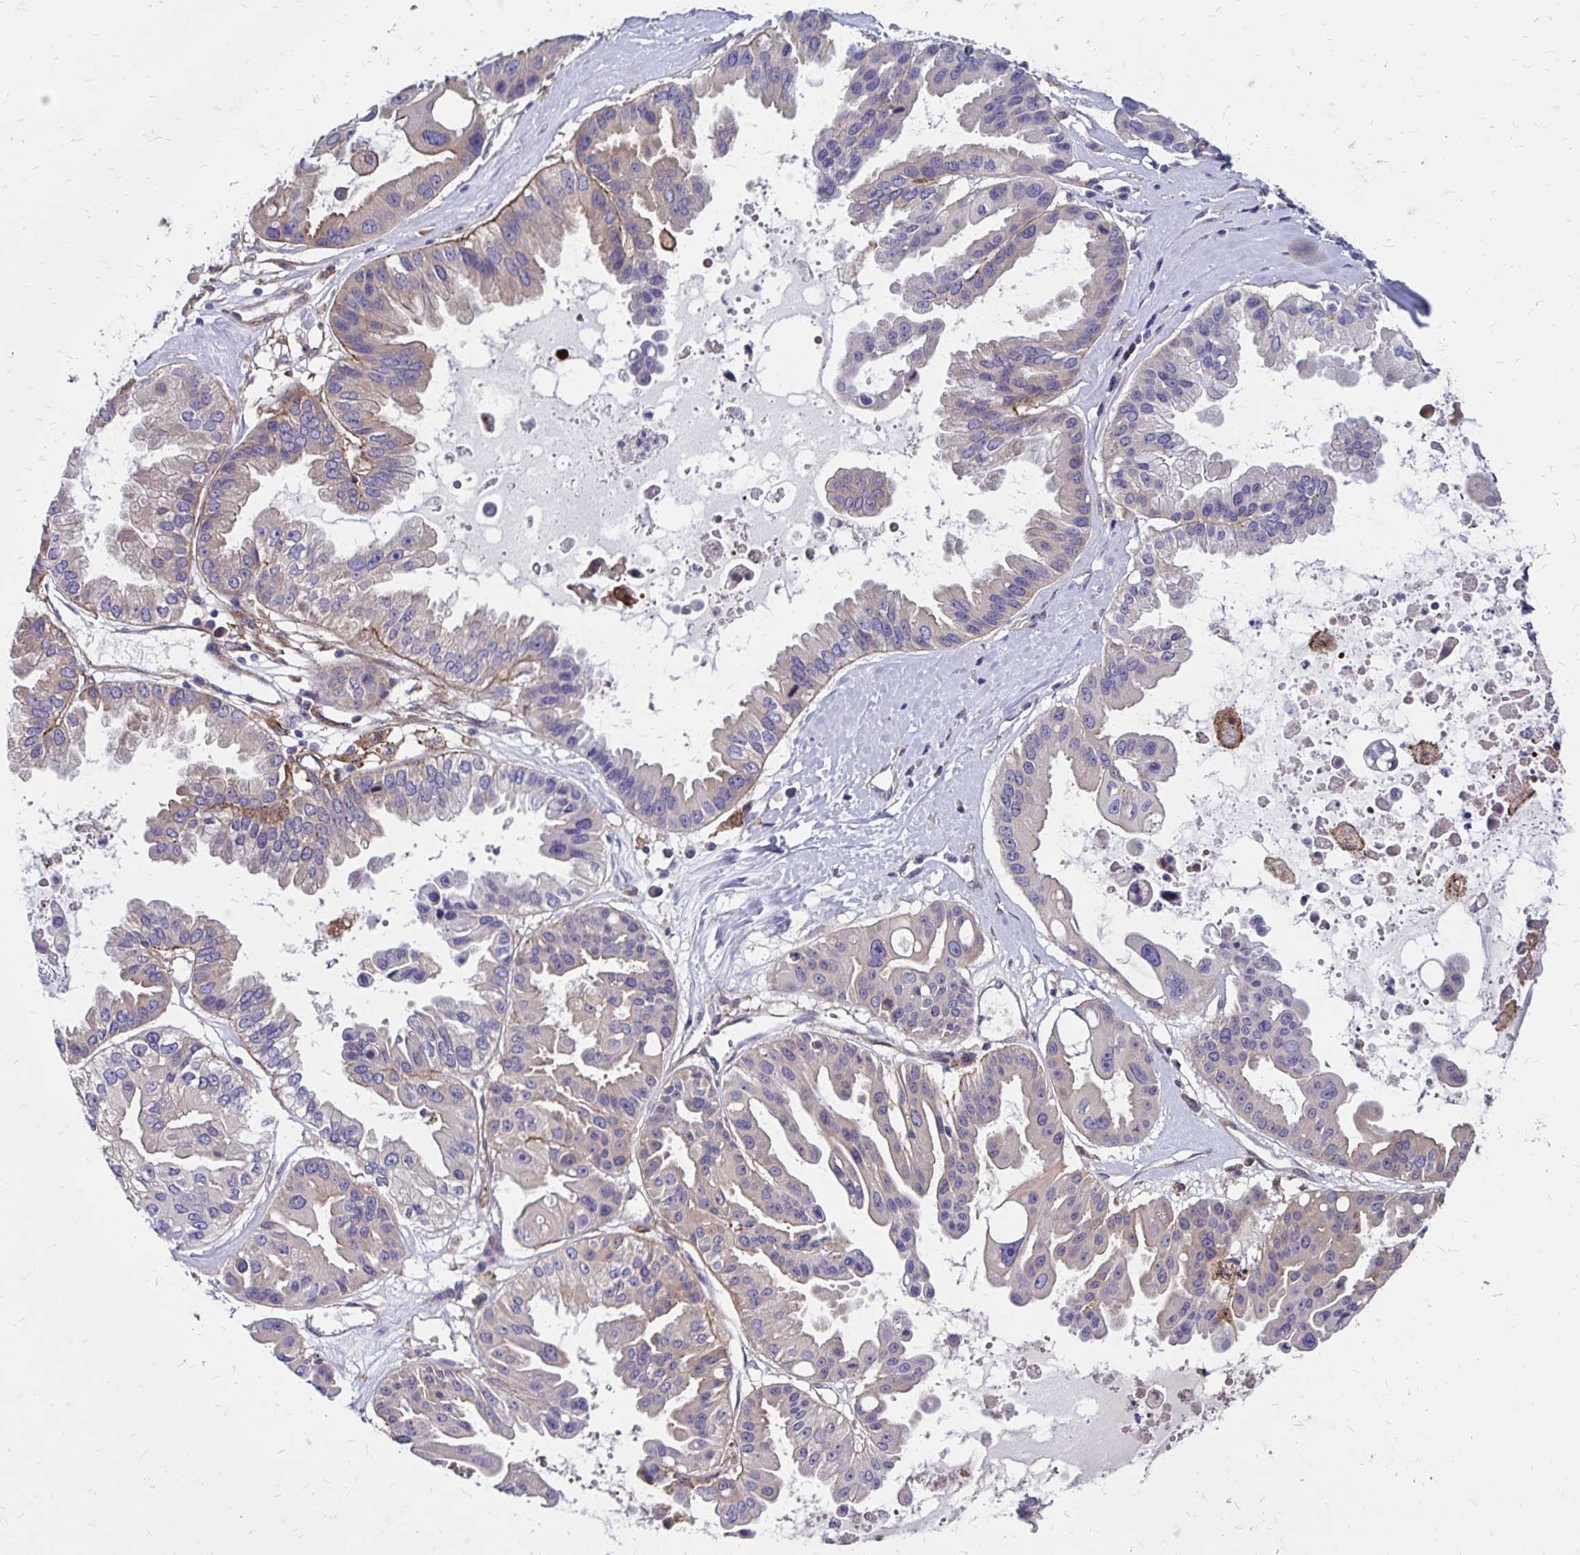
{"staining": {"intensity": "negative", "quantity": "none", "location": "none"}, "tissue": "ovarian cancer", "cell_type": "Tumor cells", "image_type": "cancer", "snomed": [{"axis": "morphology", "description": "Cystadenocarcinoma, serous, NOS"}, {"axis": "topography", "description": "Ovary"}], "caption": "Immunohistochemistry (IHC) of ovarian cancer reveals no expression in tumor cells.", "gene": "TNS3", "patient": {"sex": "female", "age": 56}}